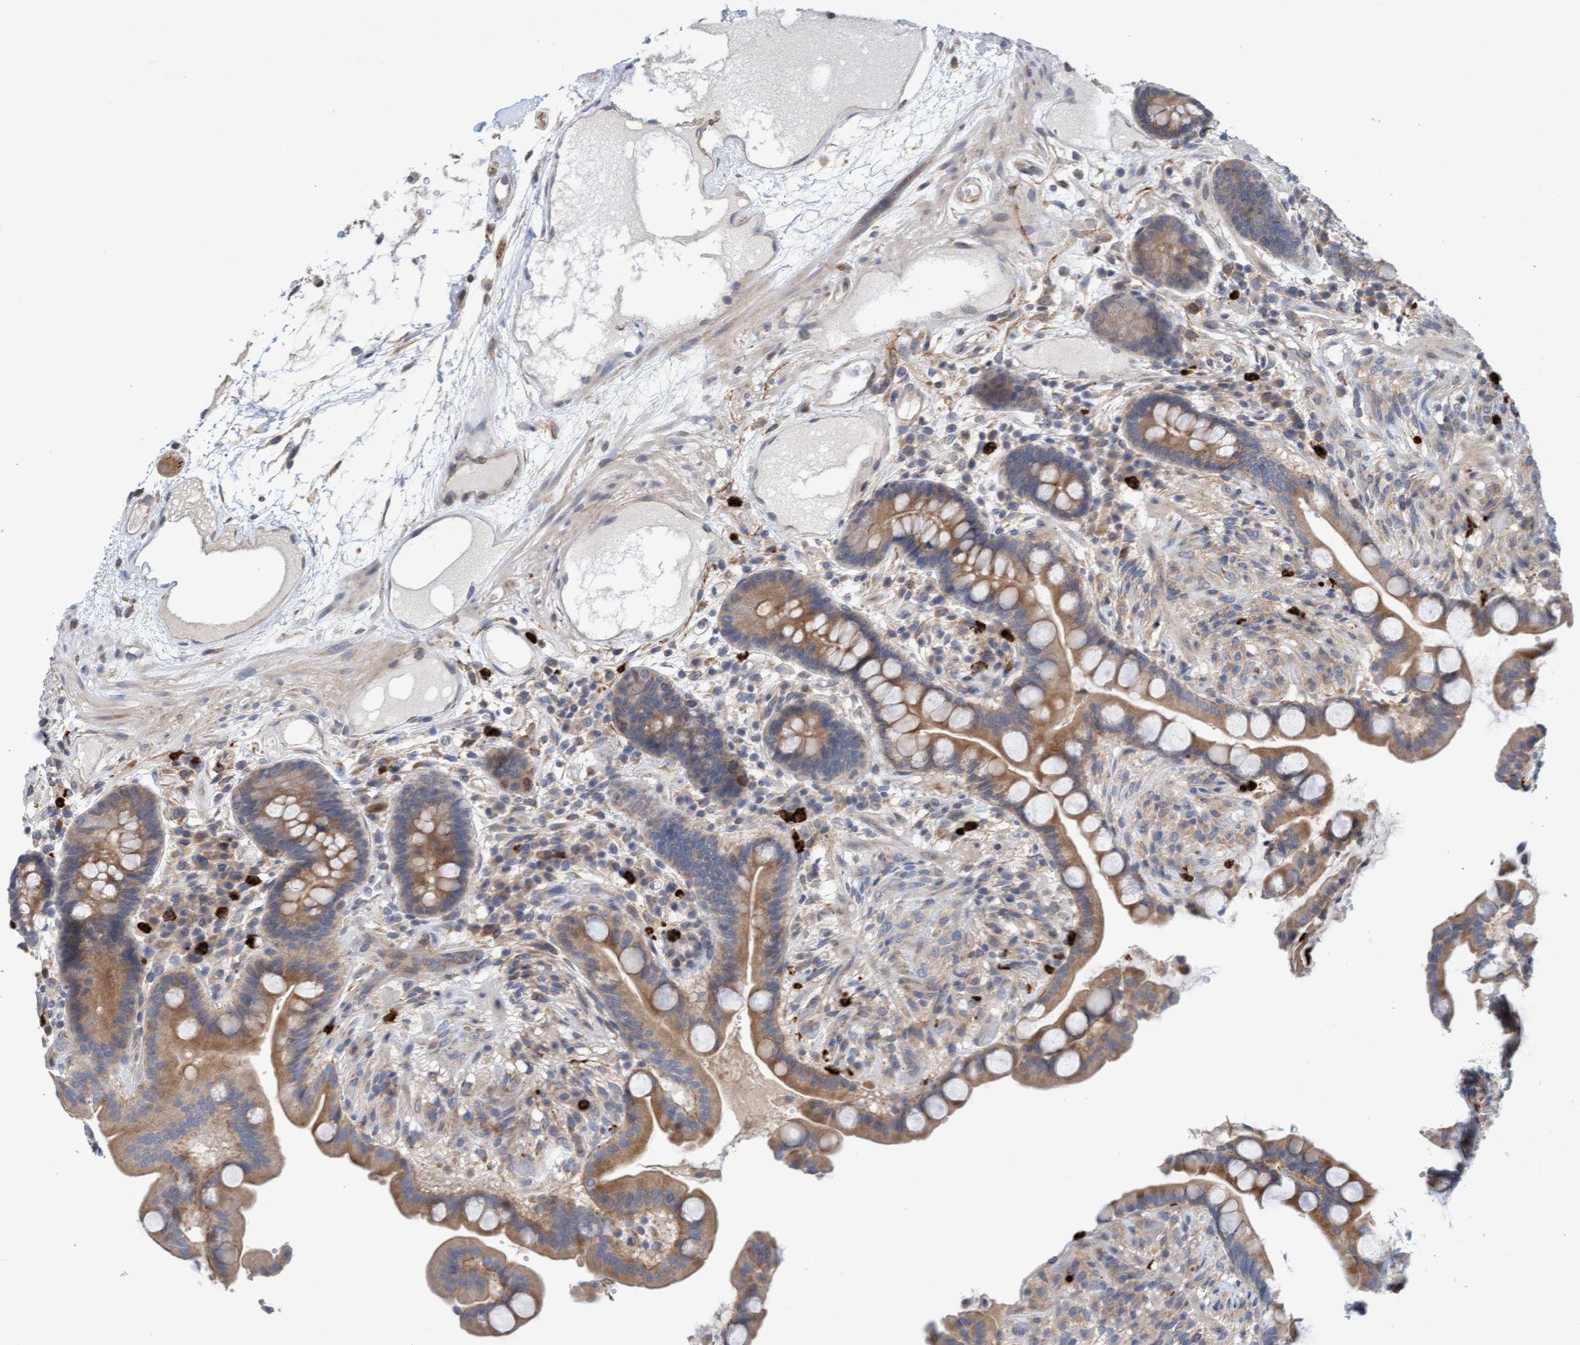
{"staining": {"intensity": "weak", "quantity": ">75%", "location": "cytoplasmic/membranous"}, "tissue": "colon", "cell_type": "Endothelial cells", "image_type": "normal", "snomed": [{"axis": "morphology", "description": "Normal tissue, NOS"}, {"axis": "topography", "description": "Colon"}], "caption": "Brown immunohistochemical staining in benign human colon displays weak cytoplasmic/membranous expression in approximately >75% of endothelial cells.", "gene": "MMP8", "patient": {"sex": "male", "age": 73}}